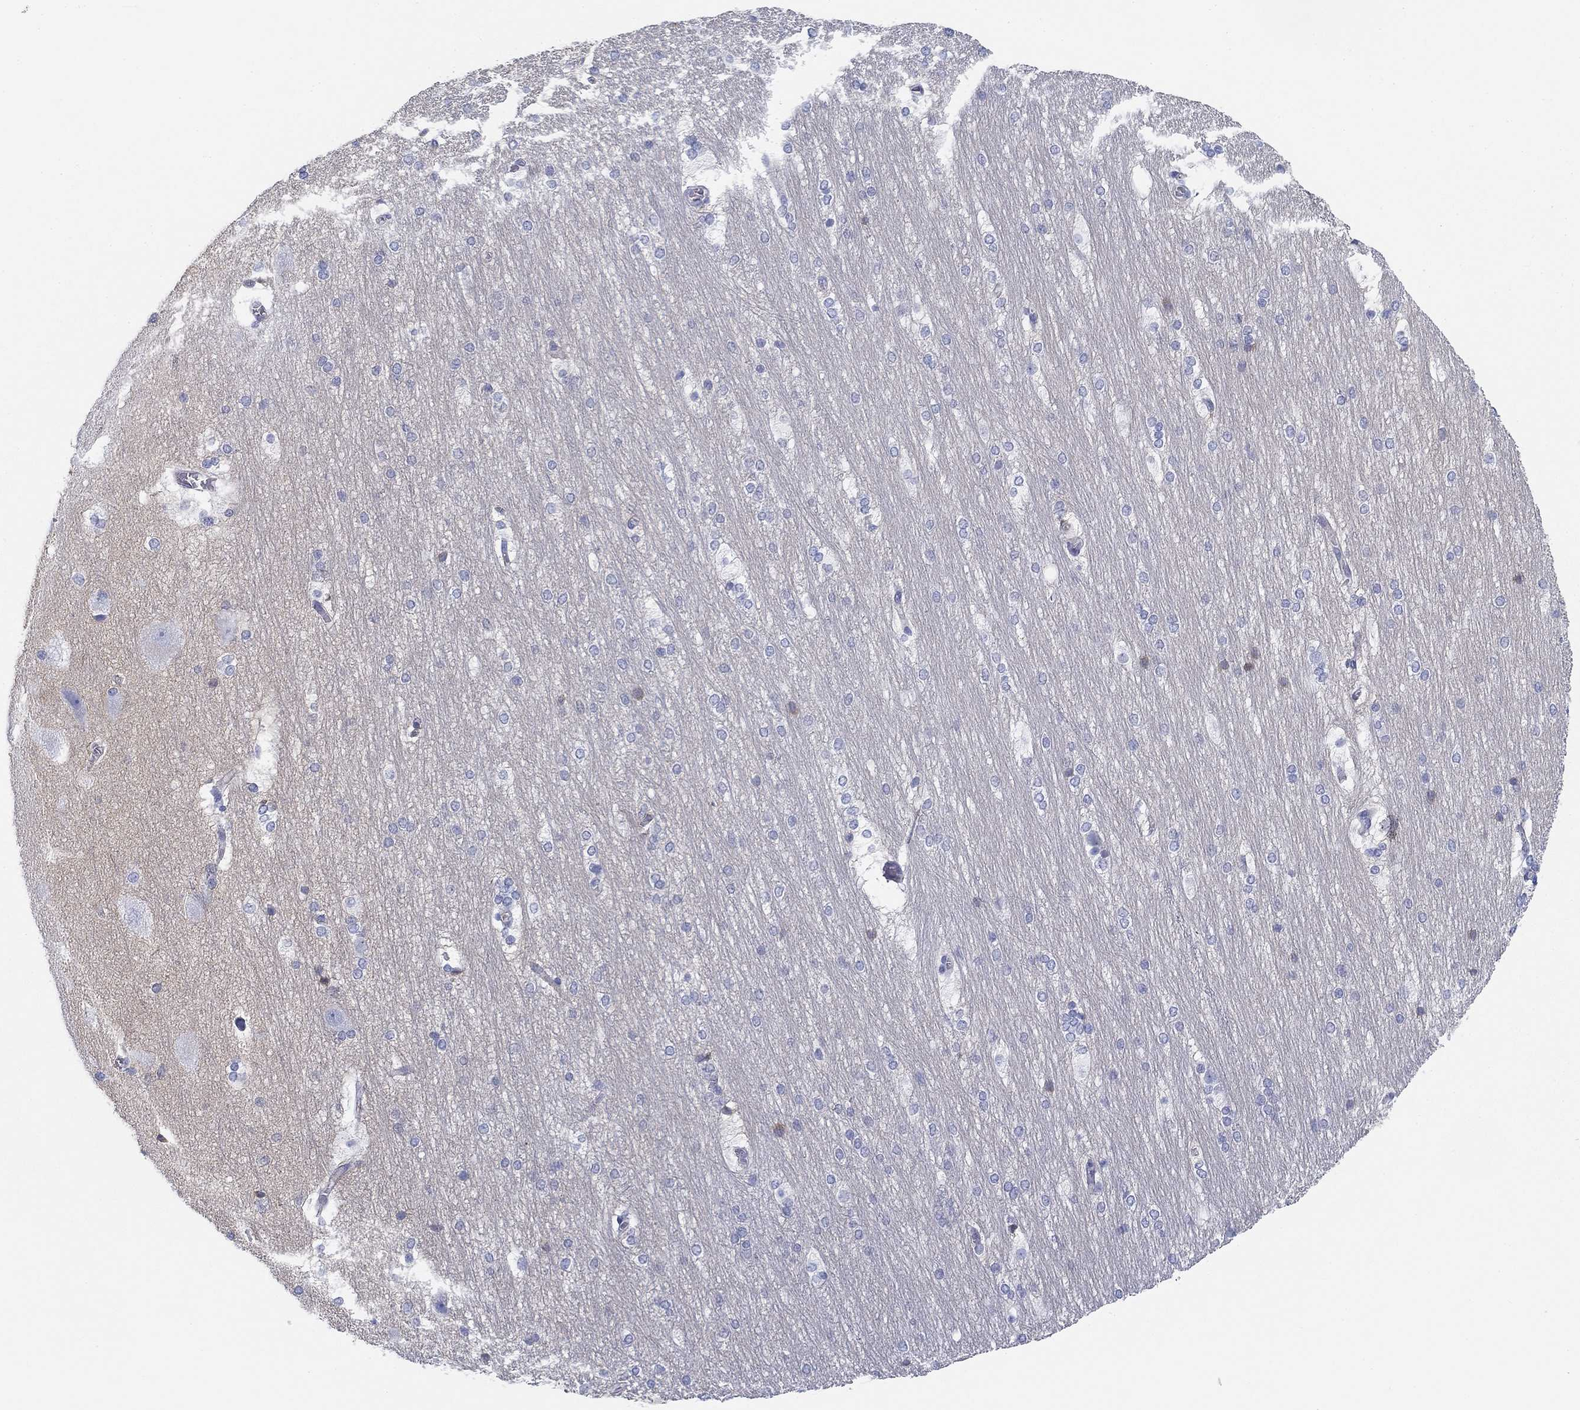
{"staining": {"intensity": "negative", "quantity": "none", "location": "none"}, "tissue": "hippocampus", "cell_type": "Glial cells", "image_type": "normal", "snomed": [{"axis": "morphology", "description": "Normal tissue, NOS"}, {"axis": "topography", "description": "Cerebral cortex"}, {"axis": "topography", "description": "Hippocampus"}], "caption": "Human hippocampus stained for a protein using immunohistochemistry demonstrates no positivity in glial cells.", "gene": "GPC1", "patient": {"sex": "female", "age": 19}}